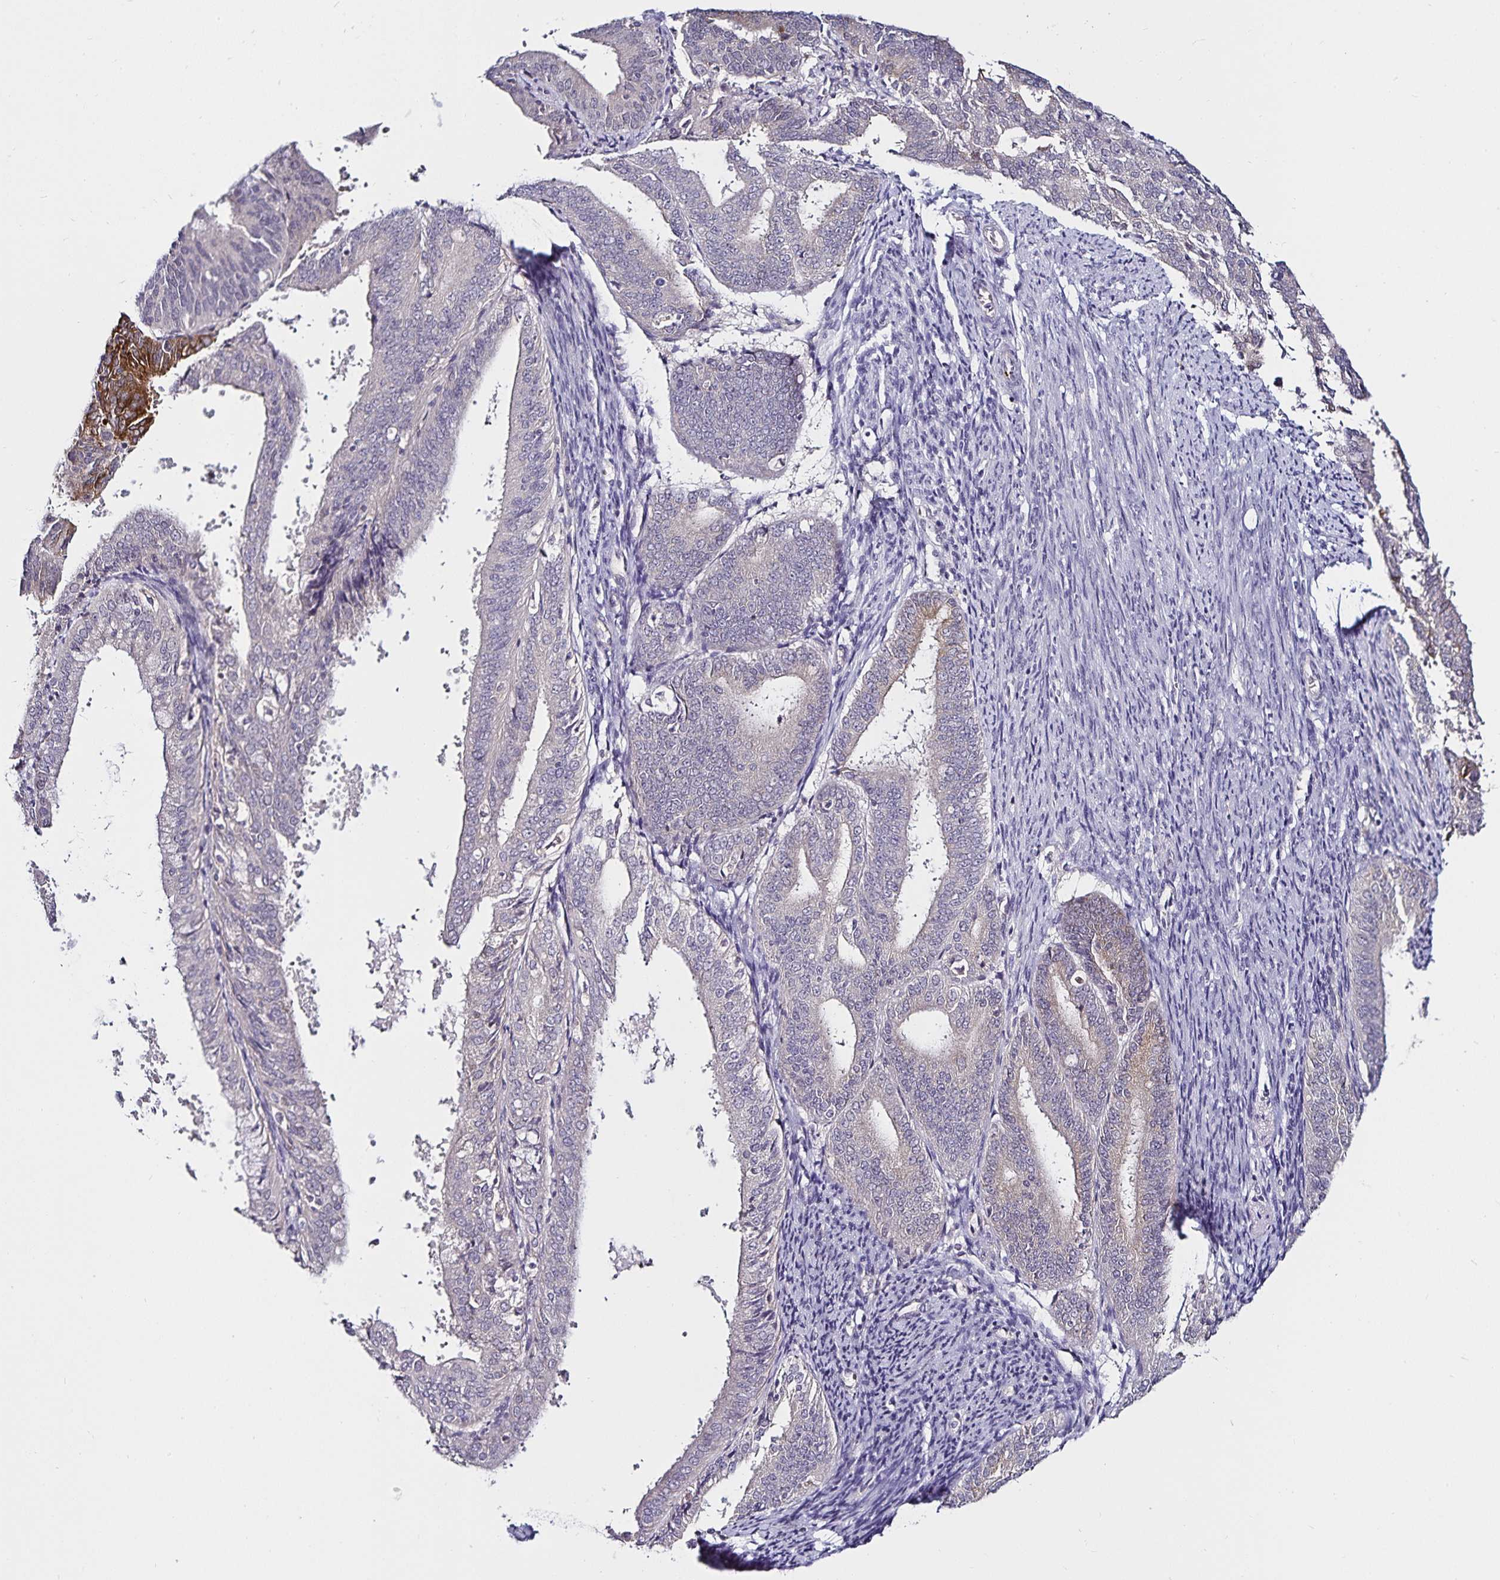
{"staining": {"intensity": "moderate", "quantity": "<25%", "location": "cytoplasmic/membranous"}, "tissue": "endometrial cancer", "cell_type": "Tumor cells", "image_type": "cancer", "snomed": [{"axis": "morphology", "description": "Adenocarcinoma, NOS"}, {"axis": "topography", "description": "Endometrium"}], "caption": "Brown immunohistochemical staining in human adenocarcinoma (endometrial) exhibits moderate cytoplasmic/membranous staining in about <25% of tumor cells.", "gene": "ACSL5", "patient": {"sex": "female", "age": 63}}